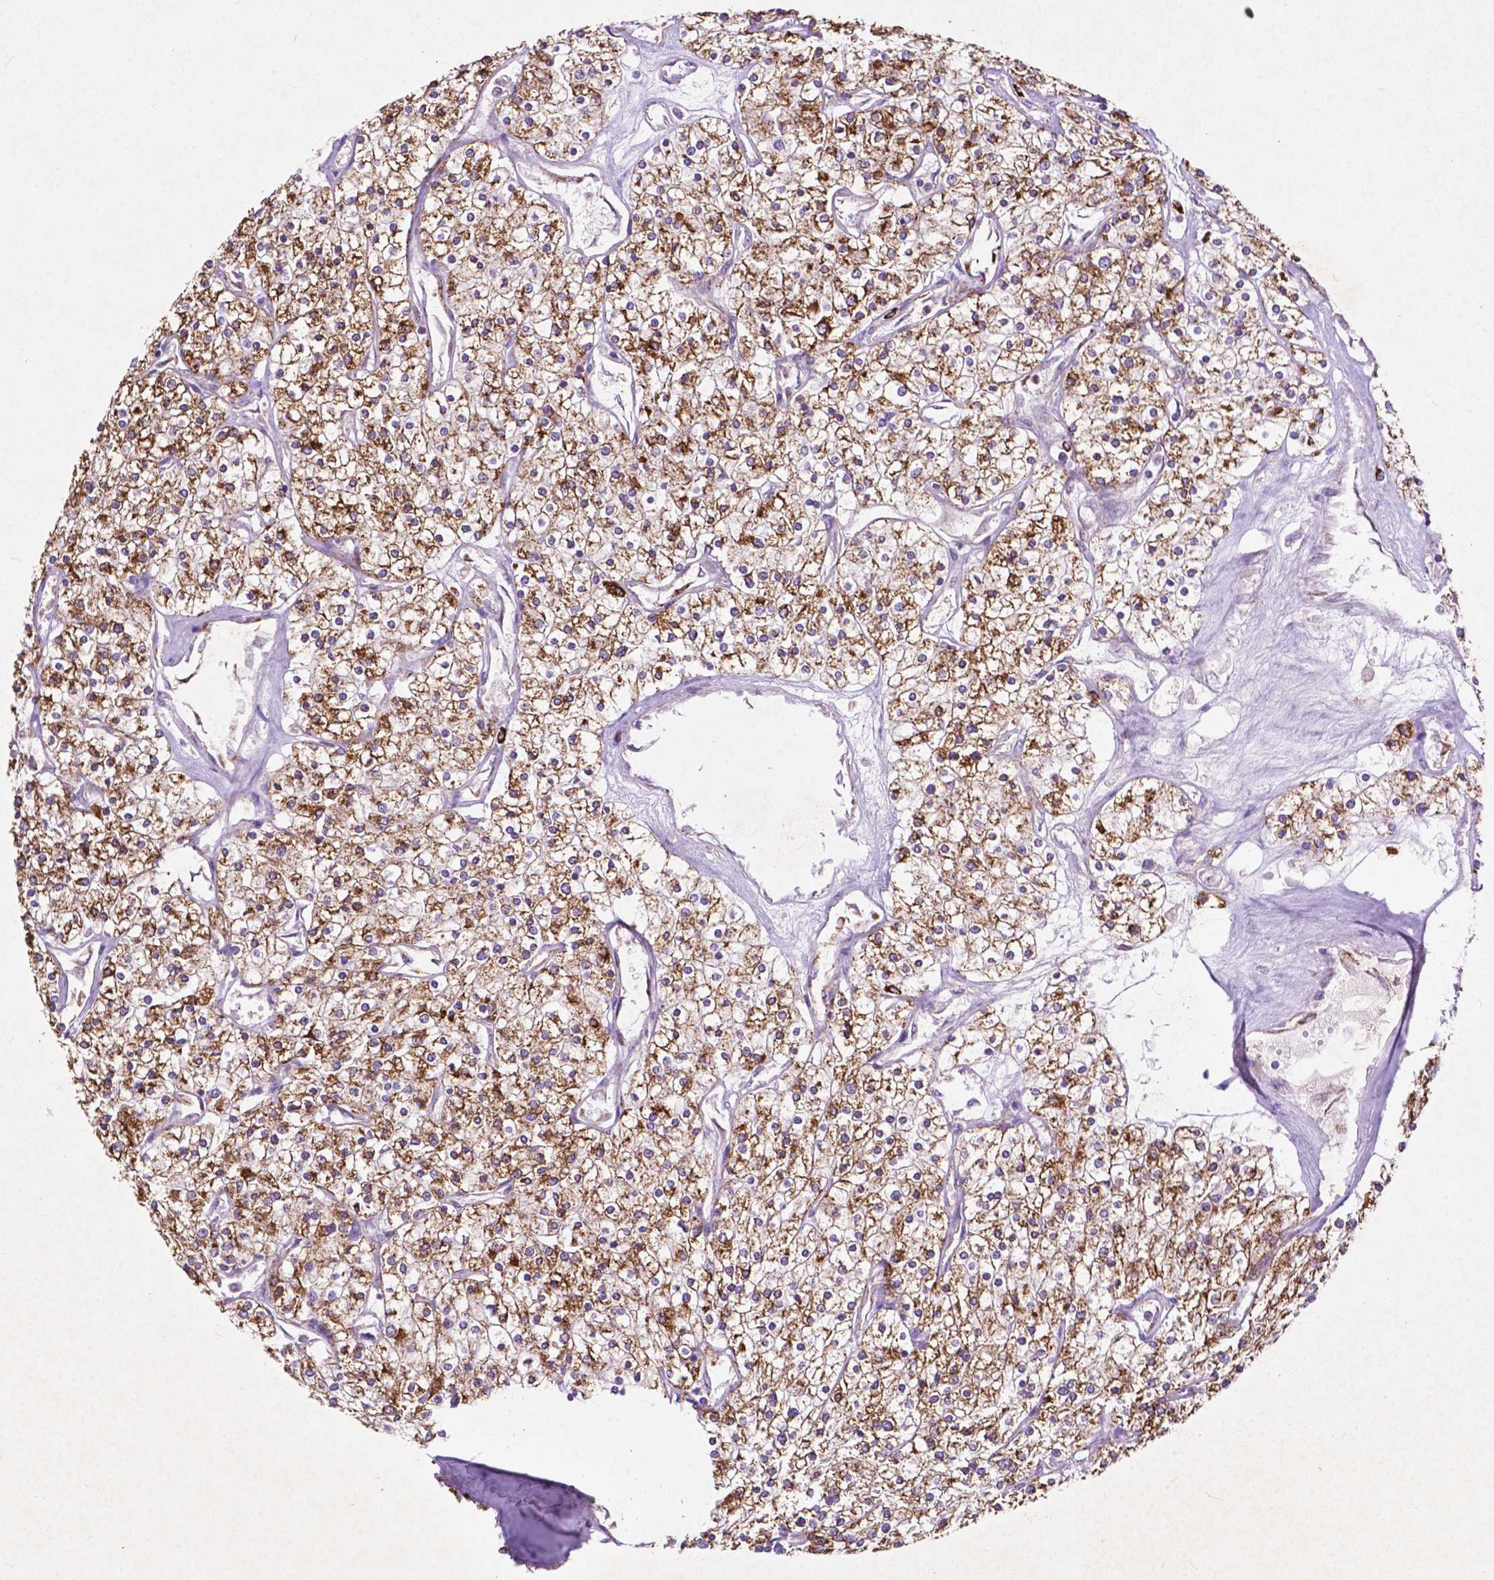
{"staining": {"intensity": "strong", "quantity": ">75%", "location": "cytoplasmic/membranous"}, "tissue": "renal cancer", "cell_type": "Tumor cells", "image_type": "cancer", "snomed": [{"axis": "morphology", "description": "Adenocarcinoma, NOS"}, {"axis": "topography", "description": "Kidney"}], "caption": "This is an image of immunohistochemistry staining of renal adenocarcinoma, which shows strong staining in the cytoplasmic/membranous of tumor cells.", "gene": "THEGL", "patient": {"sex": "male", "age": 80}}